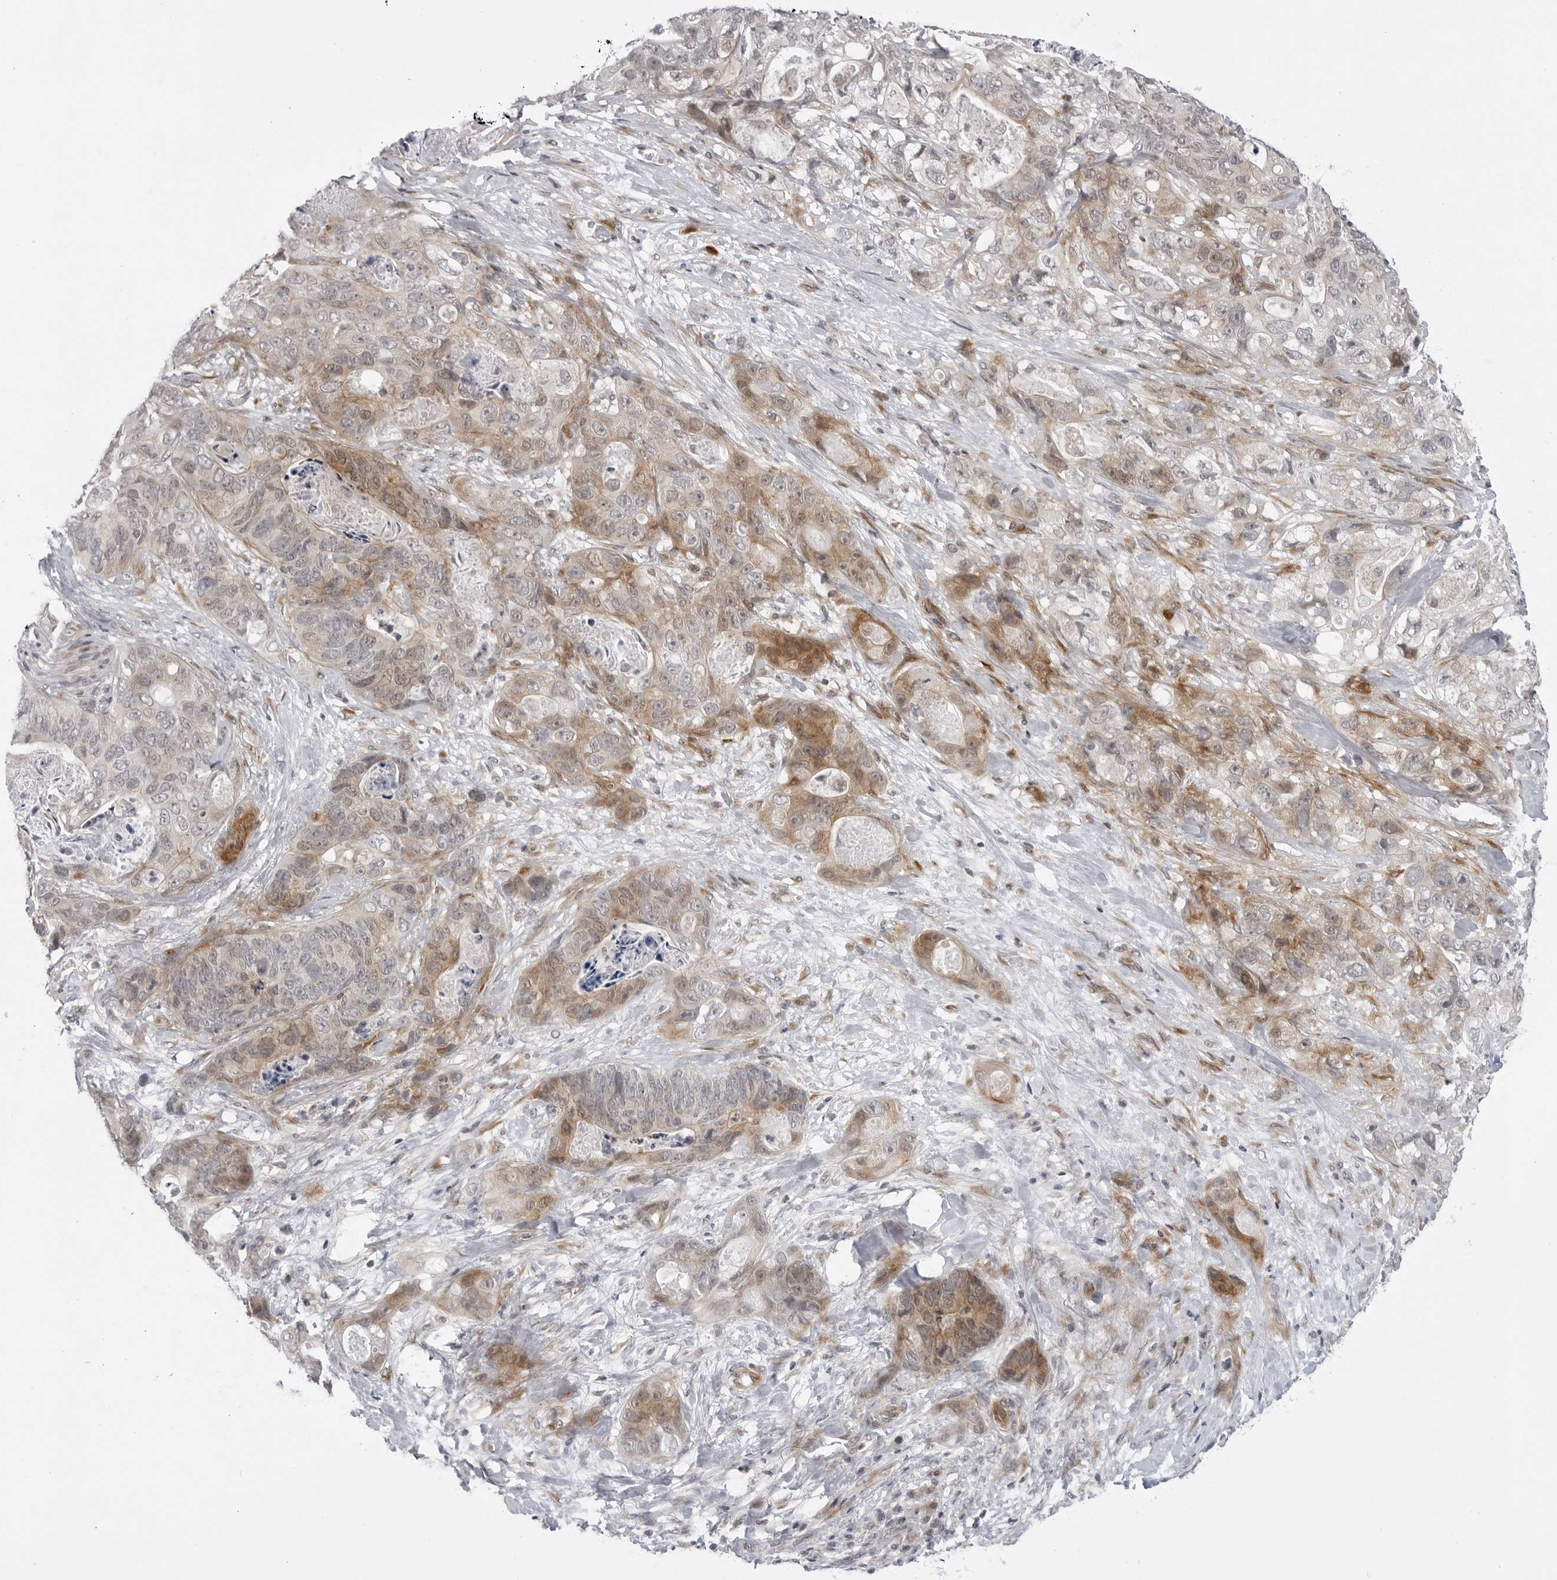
{"staining": {"intensity": "moderate", "quantity": "25%-75%", "location": "cytoplasmic/membranous"}, "tissue": "stomach cancer", "cell_type": "Tumor cells", "image_type": "cancer", "snomed": [{"axis": "morphology", "description": "Normal tissue, NOS"}, {"axis": "morphology", "description": "Adenocarcinoma, NOS"}, {"axis": "topography", "description": "Stomach"}], "caption": "Protein expression analysis of stomach cancer exhibits moderate cytoplasmic/membranous staining in approximately 25%-75% of tumor cells. The staining is performed using DAB brown chromogen to label protein expression. The nuclei are counter-stained blue using hematoxylin.", "gene": "ADAMTS5", "patient": {"sex": "female", "age": 89}}